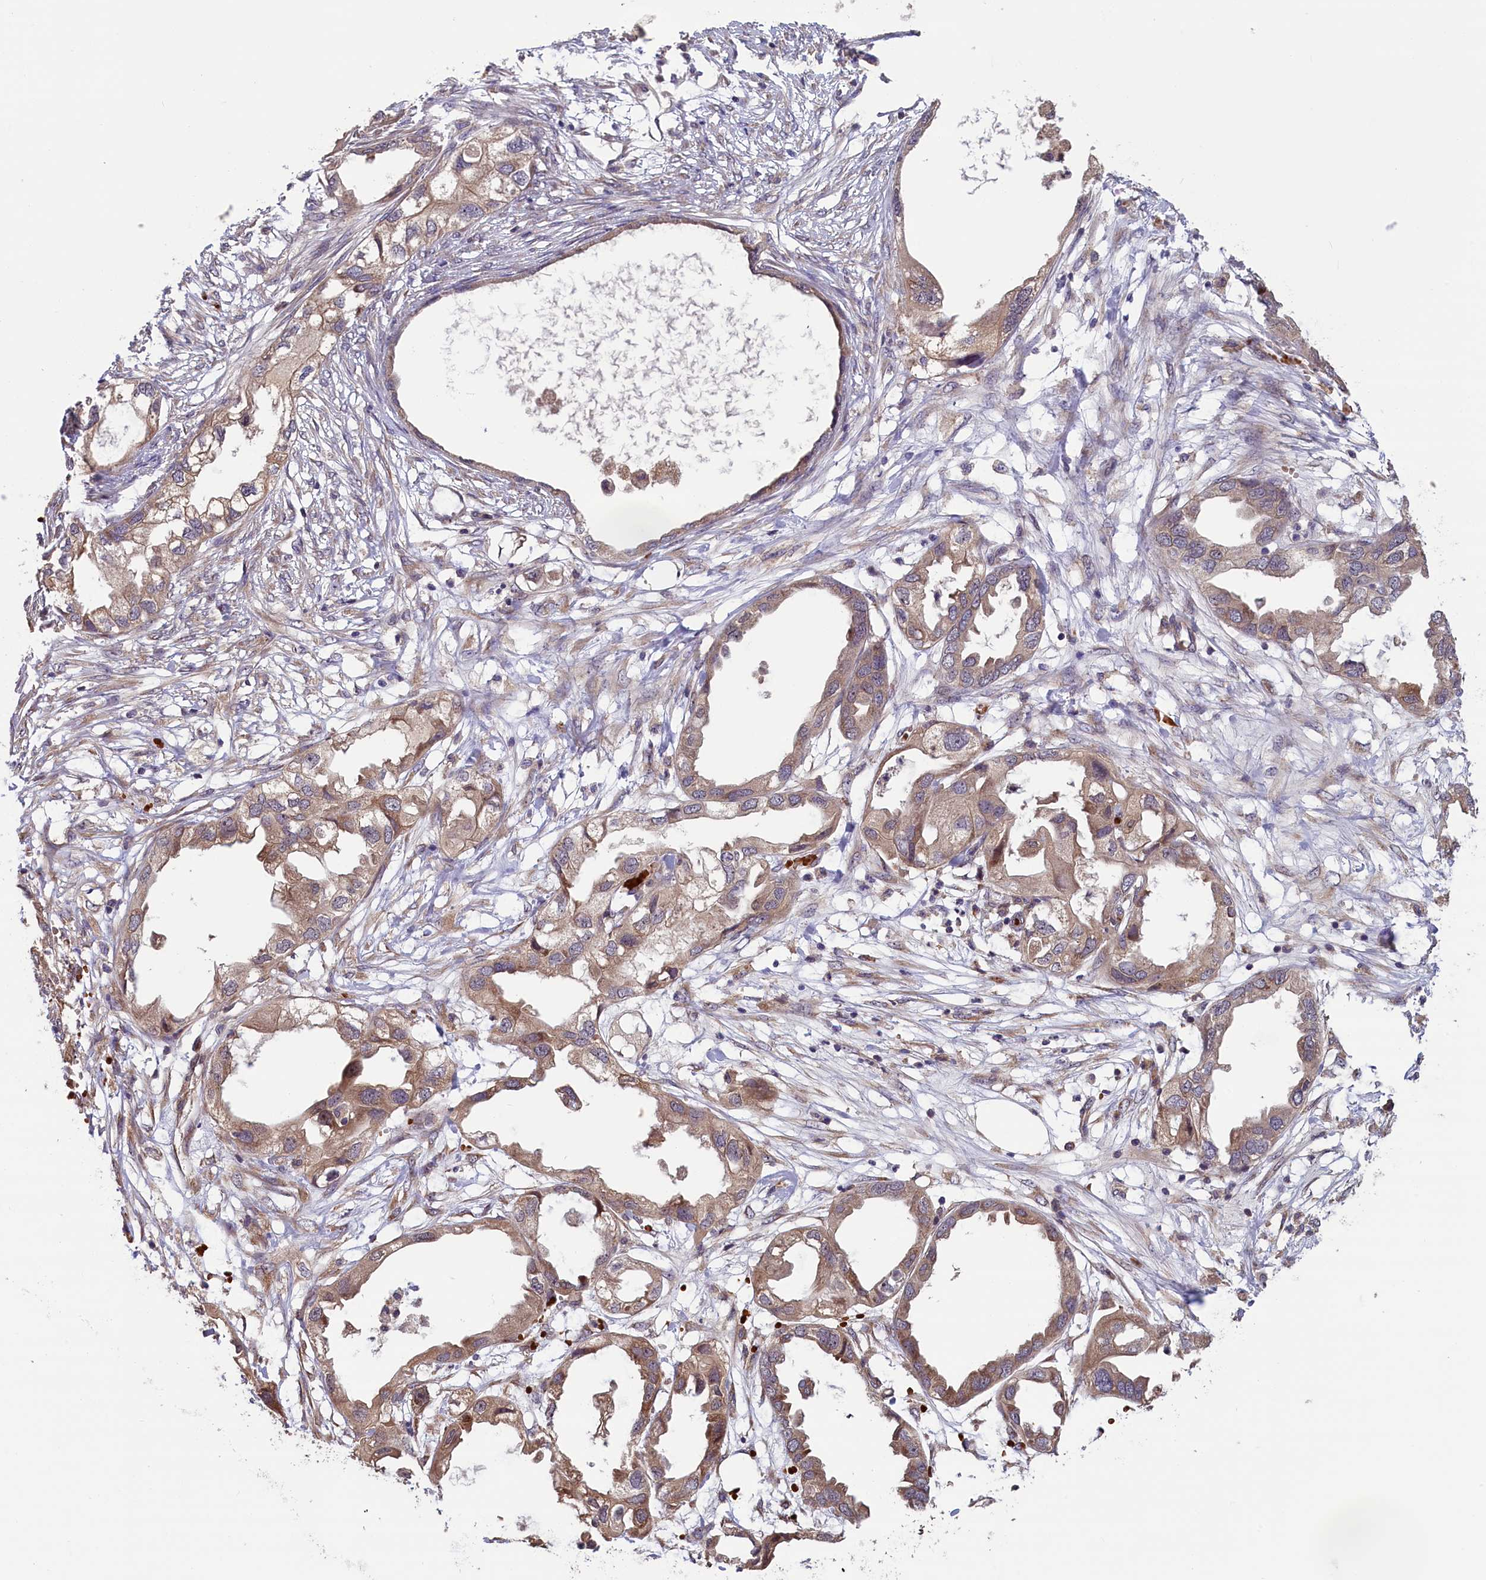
{"staining": {"intensity": "moderate", "quantity": ">75%", "location": "cytoplasmic/membranous"}, "tissue": "endometrial cancer", "cell_type": "Tumor cells", "image_type": "cancer", "snomed": [{"axis": "morphology", "description": "Adenocarcinoma, NOS"}, {"axis": "morphology", "description": "Adenocarcinoma, metastatic, NOS"}, {"axis": "topography", "description": "Adipose tissue"}, {"axis": "topography", "description": "Endometrium"}], "caption": "Endometrial adenocarcinoma stained with IHC displays moderate cytoplasmic/membranous positivity in about >75% of tumor cells. Nuclei are stained in blue.", "gene": "CCDC9B", "patient": {"sex": "female", "age": 67}}